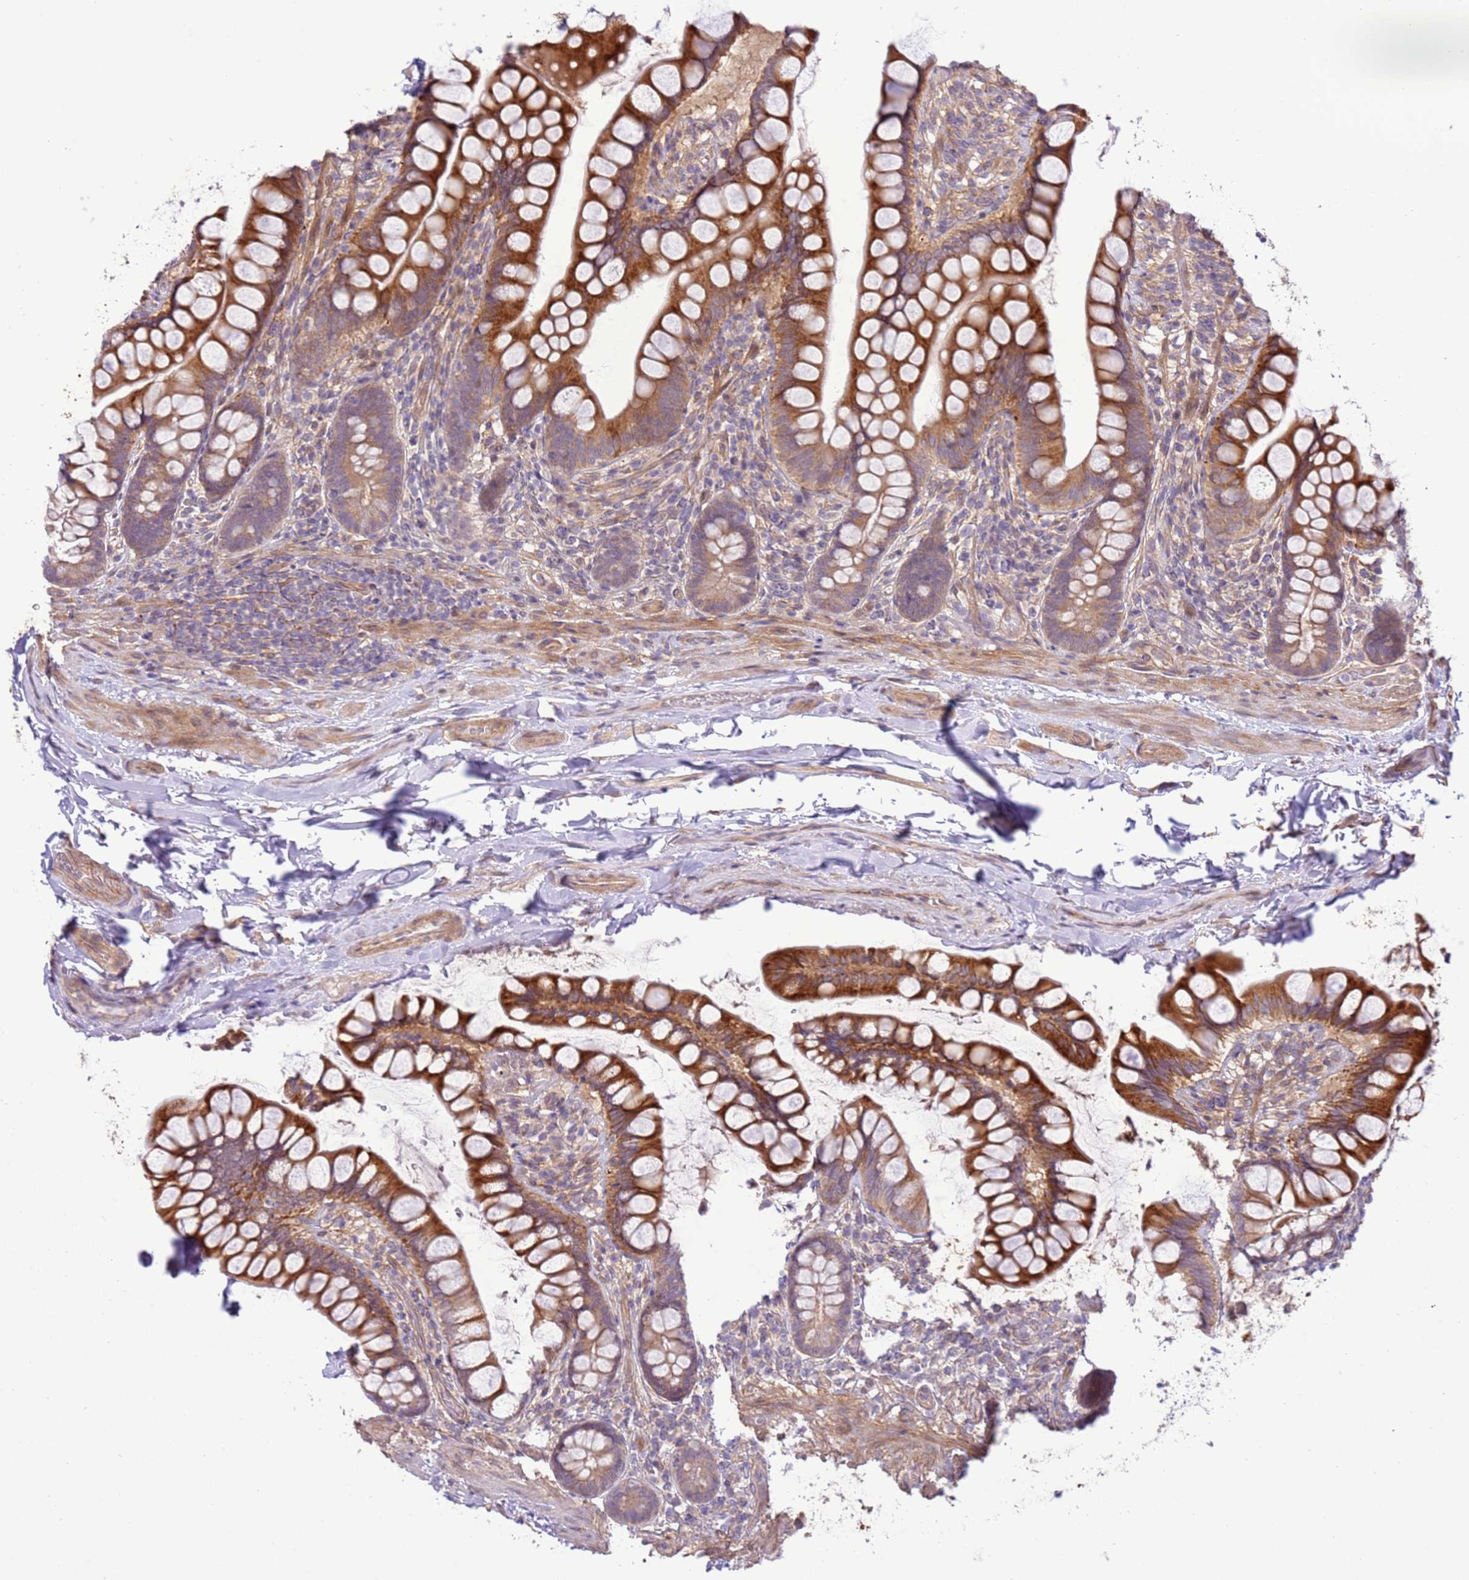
{"staining": {"intensity": "strong", "quantity": ">75%", "location": "cytoplasmic/membranous"}, "tissue": "small intestine", "cell_type": "Glandular cells", "image_type": "normal", "snomed": [{"axis": "morphology", "description": "Normal tissue, NOS"}, {"axis": "topography", "description": "Small intestine"}], "caption": "Small intestine stained for a protein displays strong cytoplasmic/membranous positivity in glandular cells. The protein is stained brown, and the nuclei are stained in blue (DAB (3,3'-diaminobenzidine) IHC with brightfield microscopy, high magnification).", "gene": "SCARA3", "patient": {"sex": "male", "age": 70}}